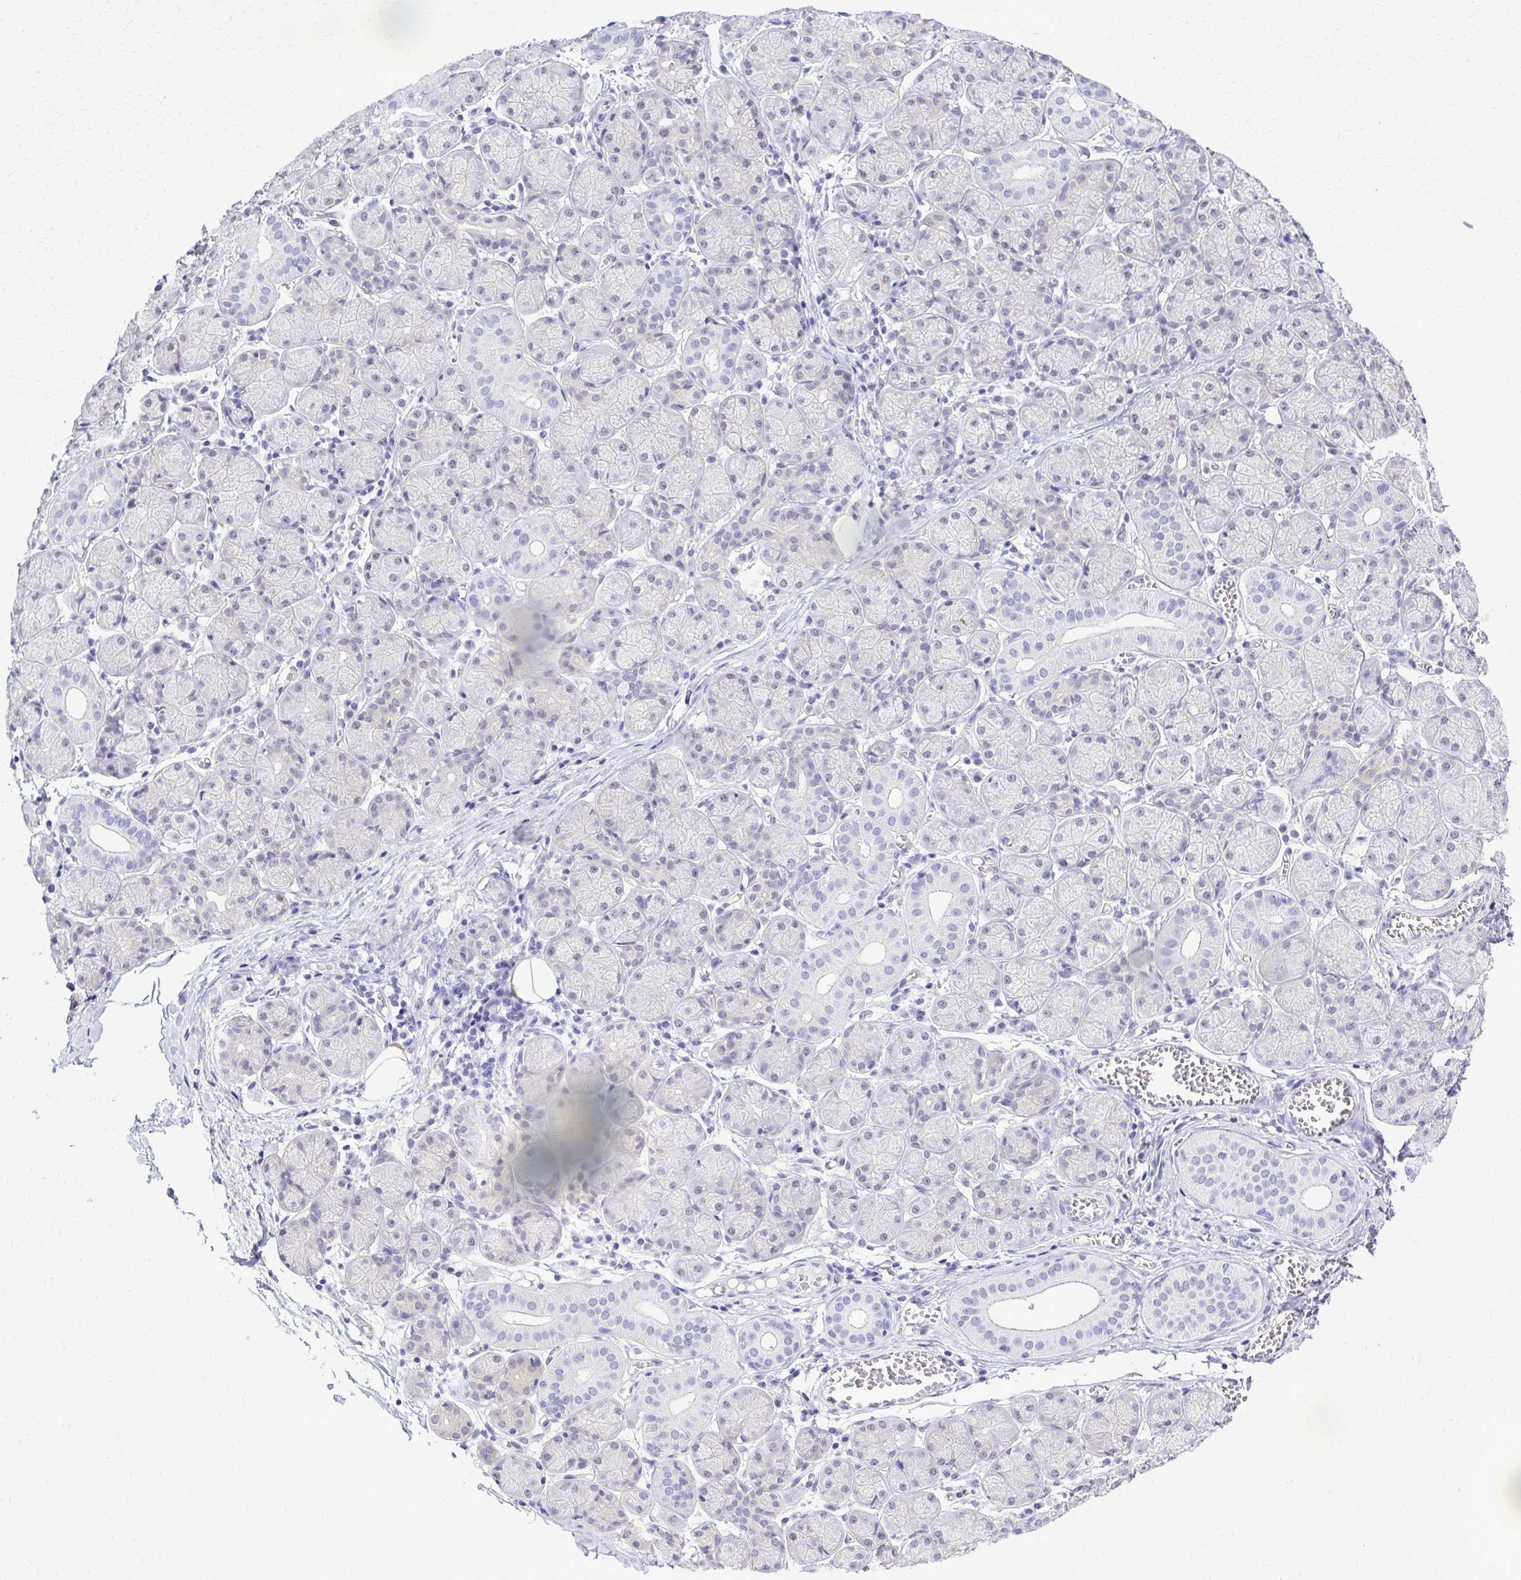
{"staining": {"intensity": "negative", "quantity": "none", "location": "none"}, "tissue": "salivary gland", "cell_type": "Glandular cells", "image_type": "normal", "snomed": [{"axis": "morphology", "description": "Normal tissue, NOS"}, {"axis": "topography", "description": "Salivary gland"}], "caption": "Immunohistochemistry (IHC) of normal human salivary gland exhibits no staining in glandular cells. The staining was performed using DAB to visualize the protein expression in brown, while the nuclei were stained in blue with hematoxylin (Magnification: 20x).", "gene": "RASL11B", "patient": {"sex": "female", "age": 24}}